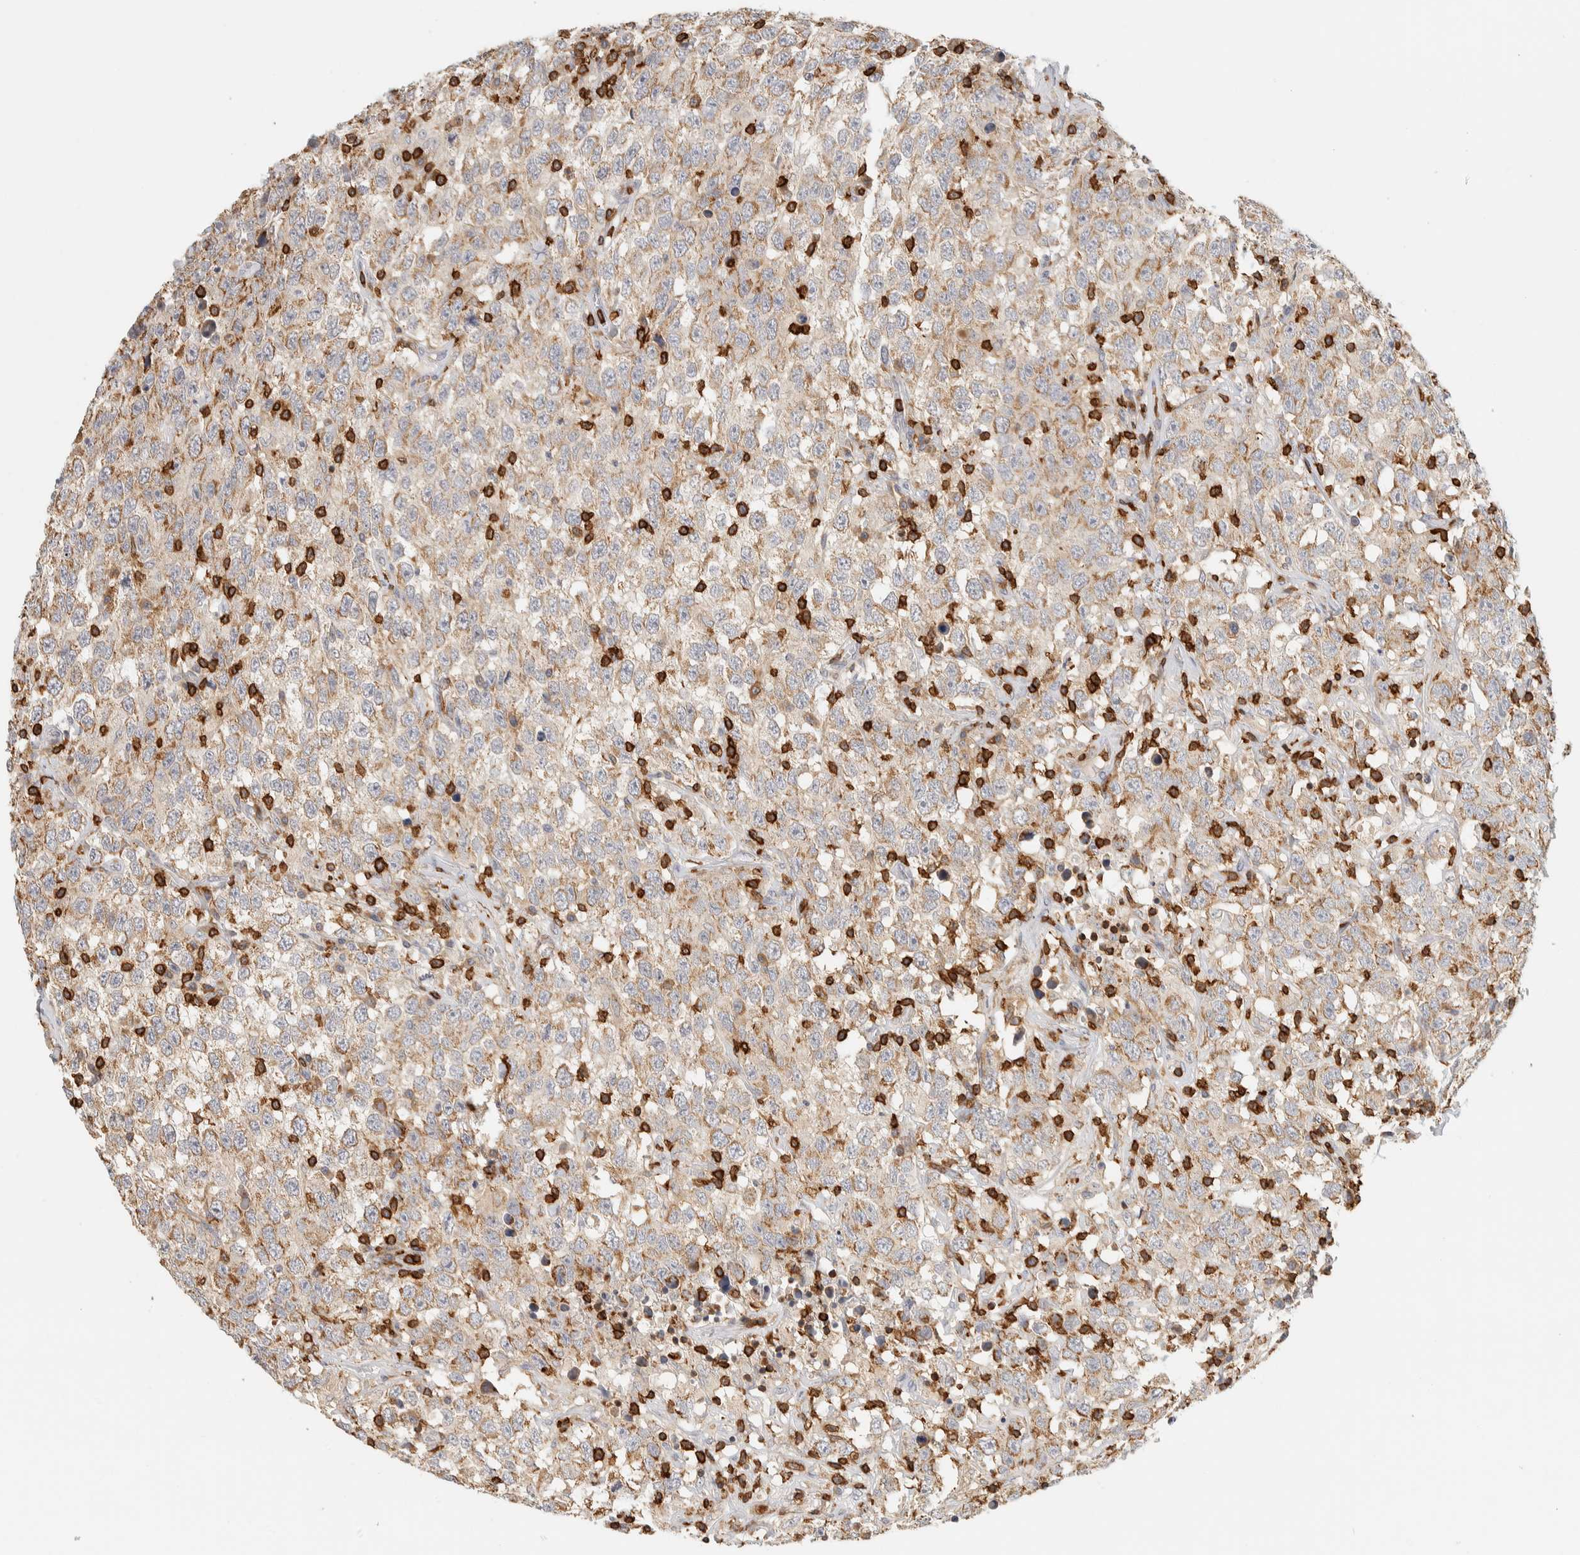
{"staining": {"intensity": "moderate", "quantity": ">75%", "location": "cytoplasmic/membranous"}, "tissue": "testis cancer", "cell_type": "Tumor cells", "image_type": "cancer", "snomed": [{"axis": "morphology", "description": "Seminoma, NOS"}, {"axis": "topography", "description": "Testis"}], "caption": "Moderate cytoplasmic/membranous protein positivity is present in approximately >75% of tumor cells in testis seminoma. (brown staining indicates protein expression, while blue staining denotes nuclei).", "gene": "RUNDC1", "patient": {"sex": "male", "age": 41}}